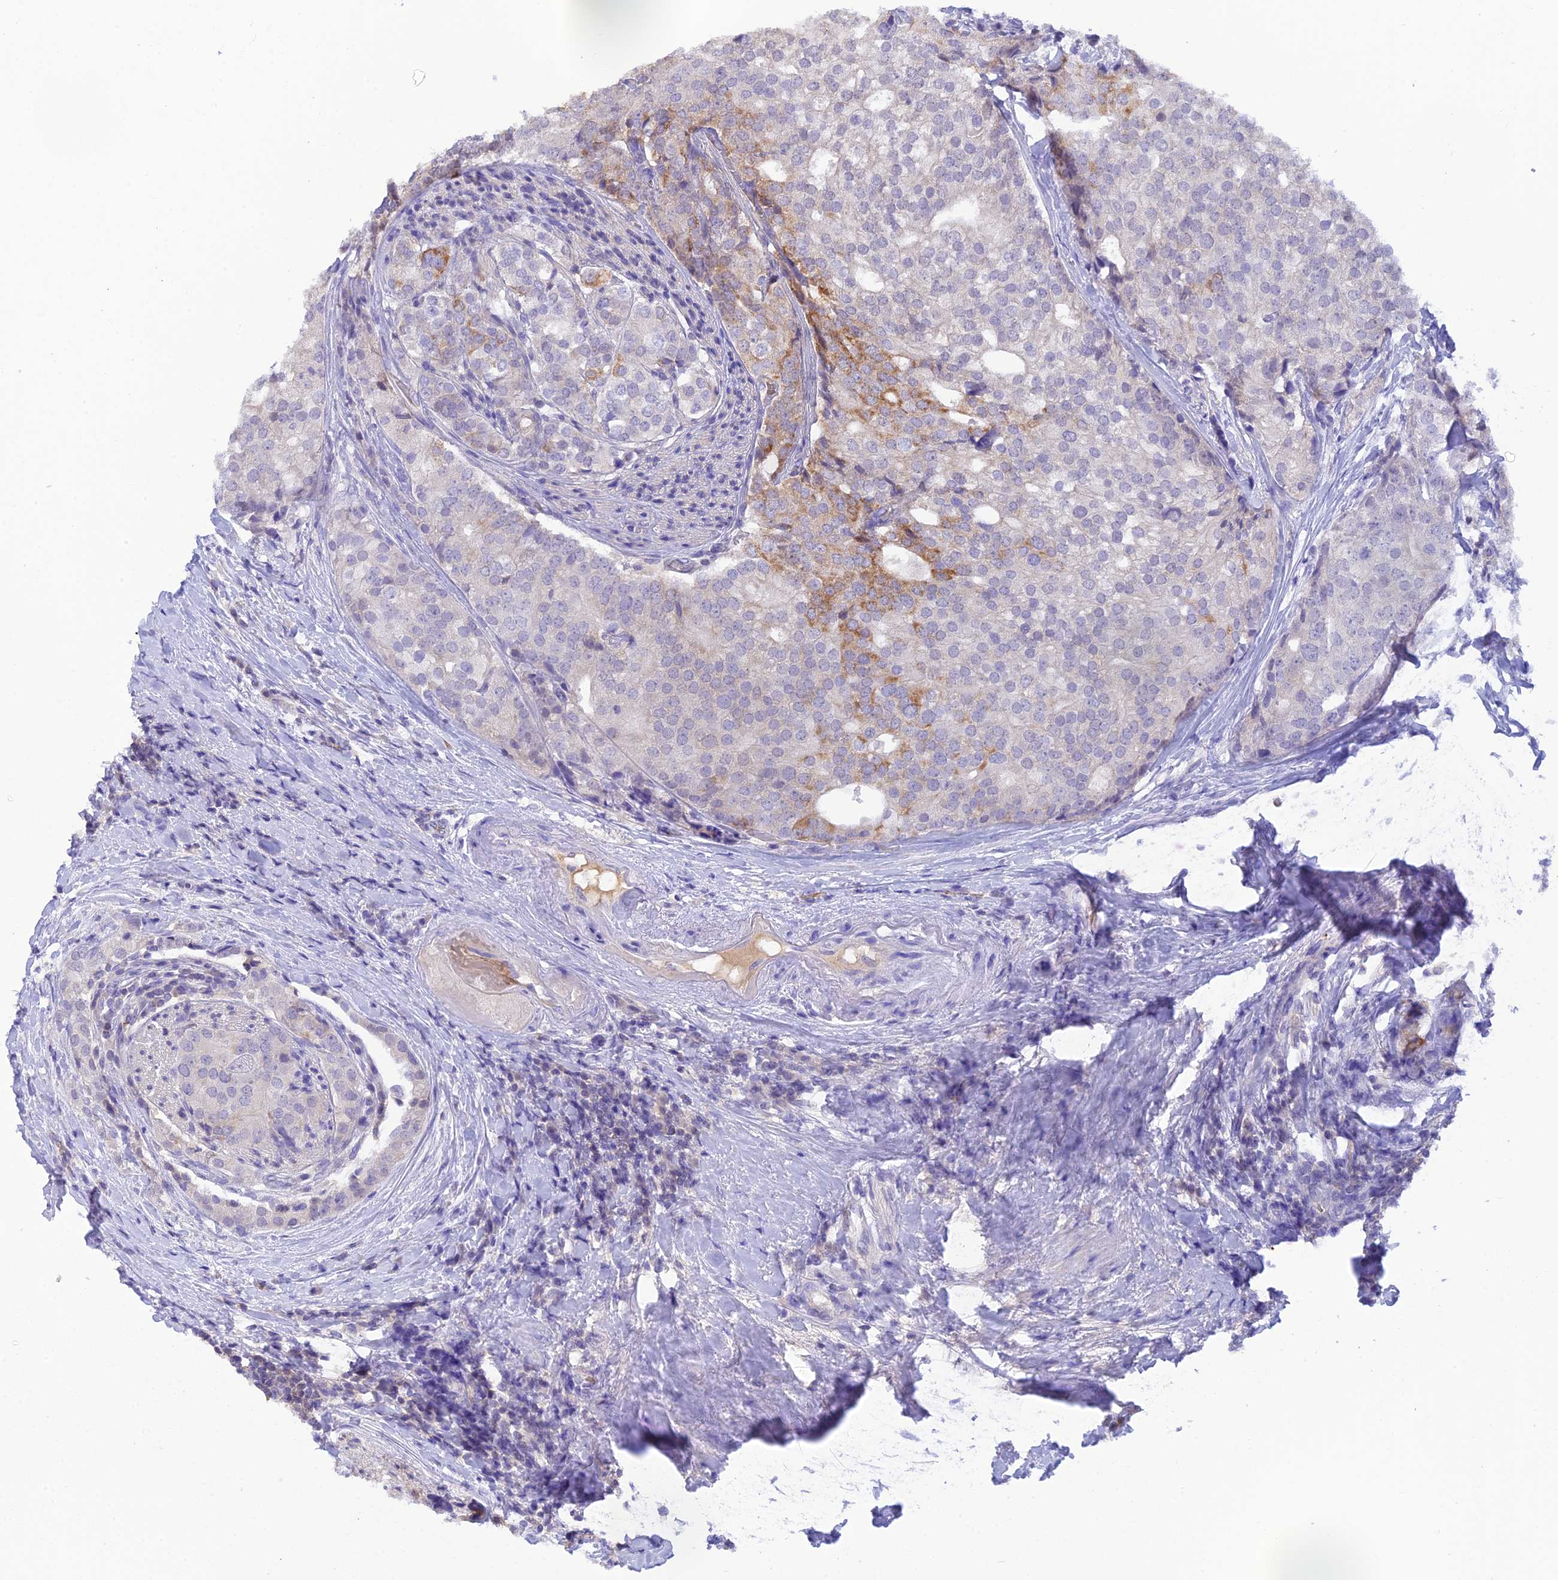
{"staining": {"intensity": "moderate", "quantity": "<25%", "location": "cytoplasmic/membranous"}, "tissue": "prostate cancer", "cell_type": "Tumor cells", "image_type": "cancer", "snomed": [{"axis": "morphology", "description": "Adenocarcinoma, High grade"}, {"axis": "topography", "description": "Prostate"}], "caption": "High-power microscopy captured an IHC histopathology image of prostate cancer, revealing moderate cytoplasmic/membranous expression in about <25% of tumor cells.", "gene": "HDHD2", "patient": {"sex": "male", "age": 49}}